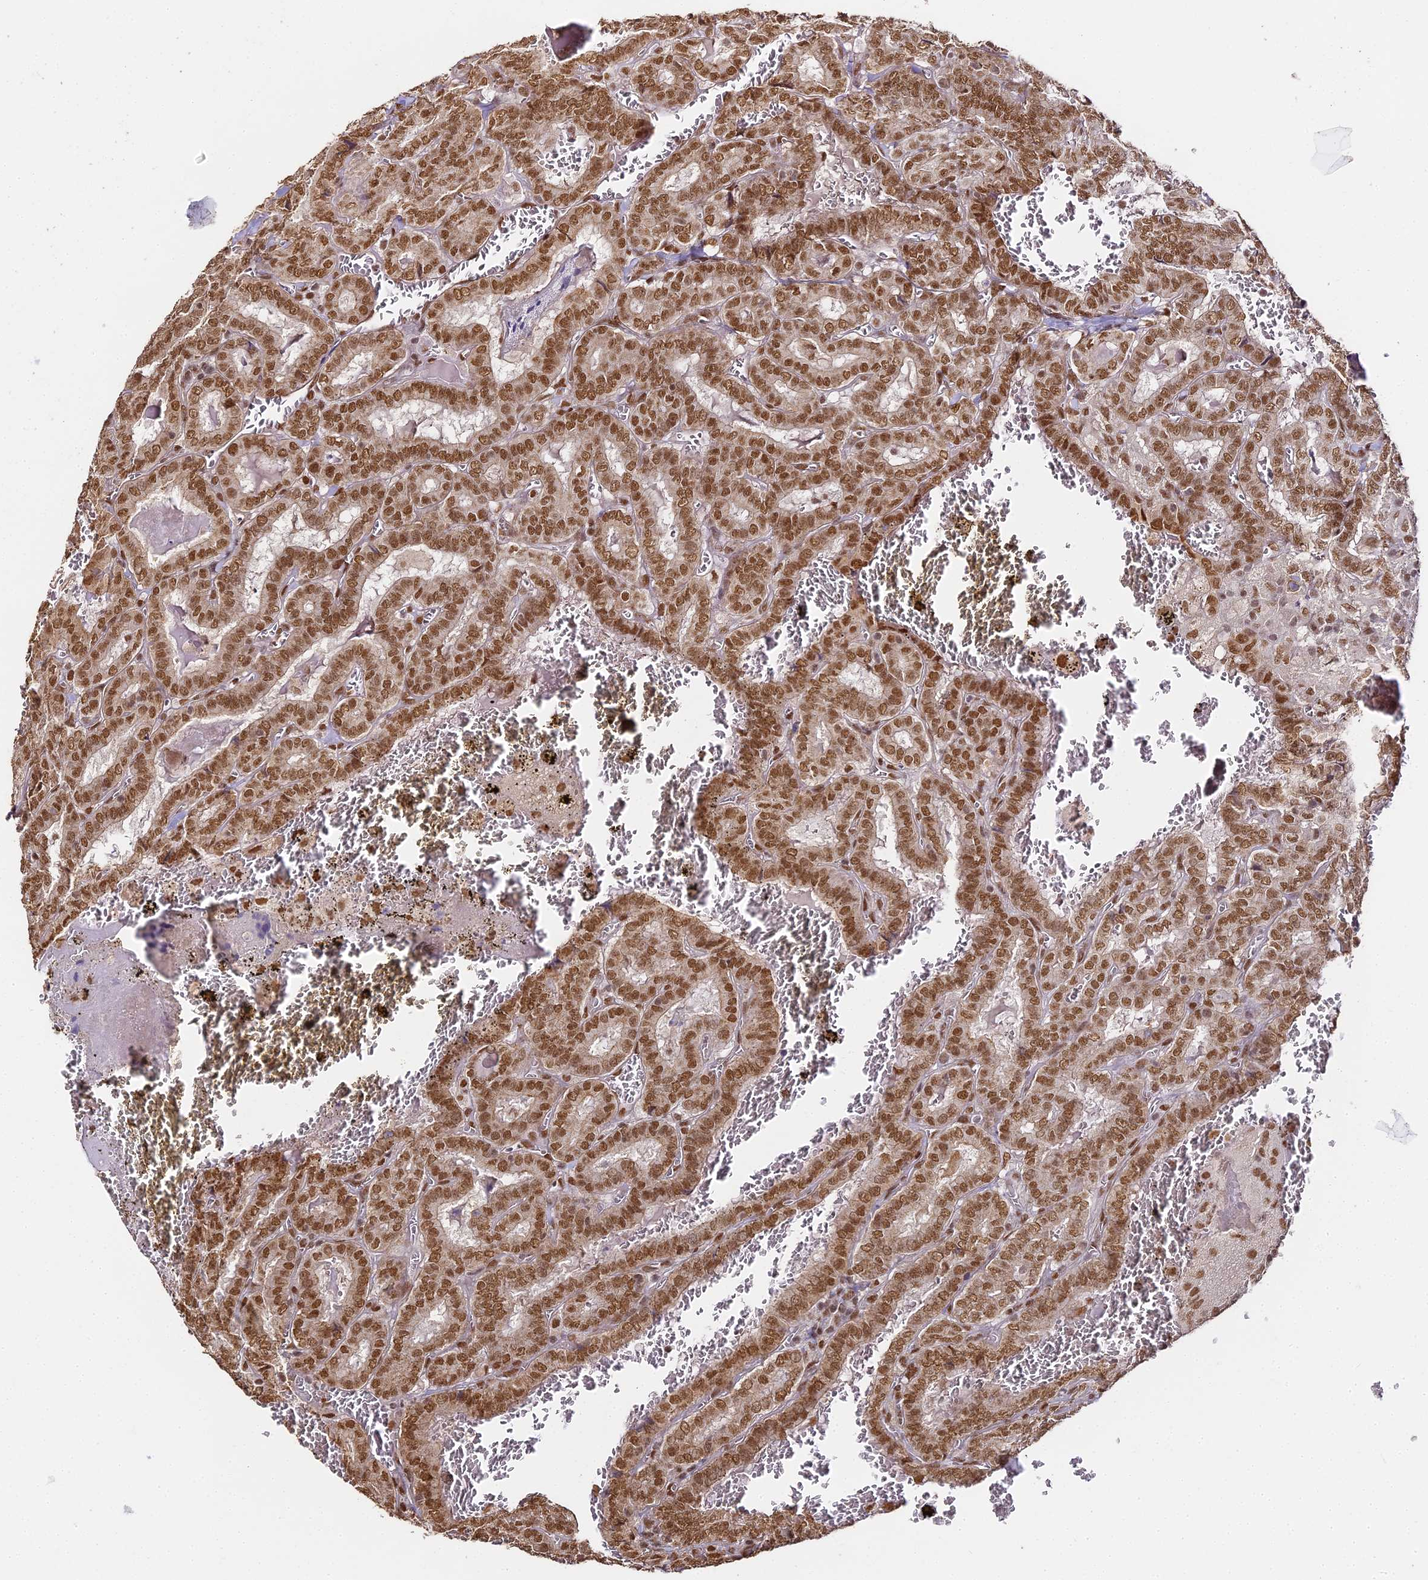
{"staining": {"intensity": "moderate", "quantity": ">75%", "location": "nuclear"}, "tissue": "thyroid cancer", "cell_type": "Tumor cells", "image_type": "cancer", "snomed": [{"axis": "morphology", "description": "Papillary adenocarcinoma, NOS"}, {"axis": "topography", "description": "Thyroid gland"}], "caption": "Immunohistochemical staining of papillary adenocarcinoma (thyroid) displays moderate nuclear protein positivity in approximately >75% of tumor cells.", "gene": "HNRNPA1", "patient": {"sex": "female", "age": 72}}